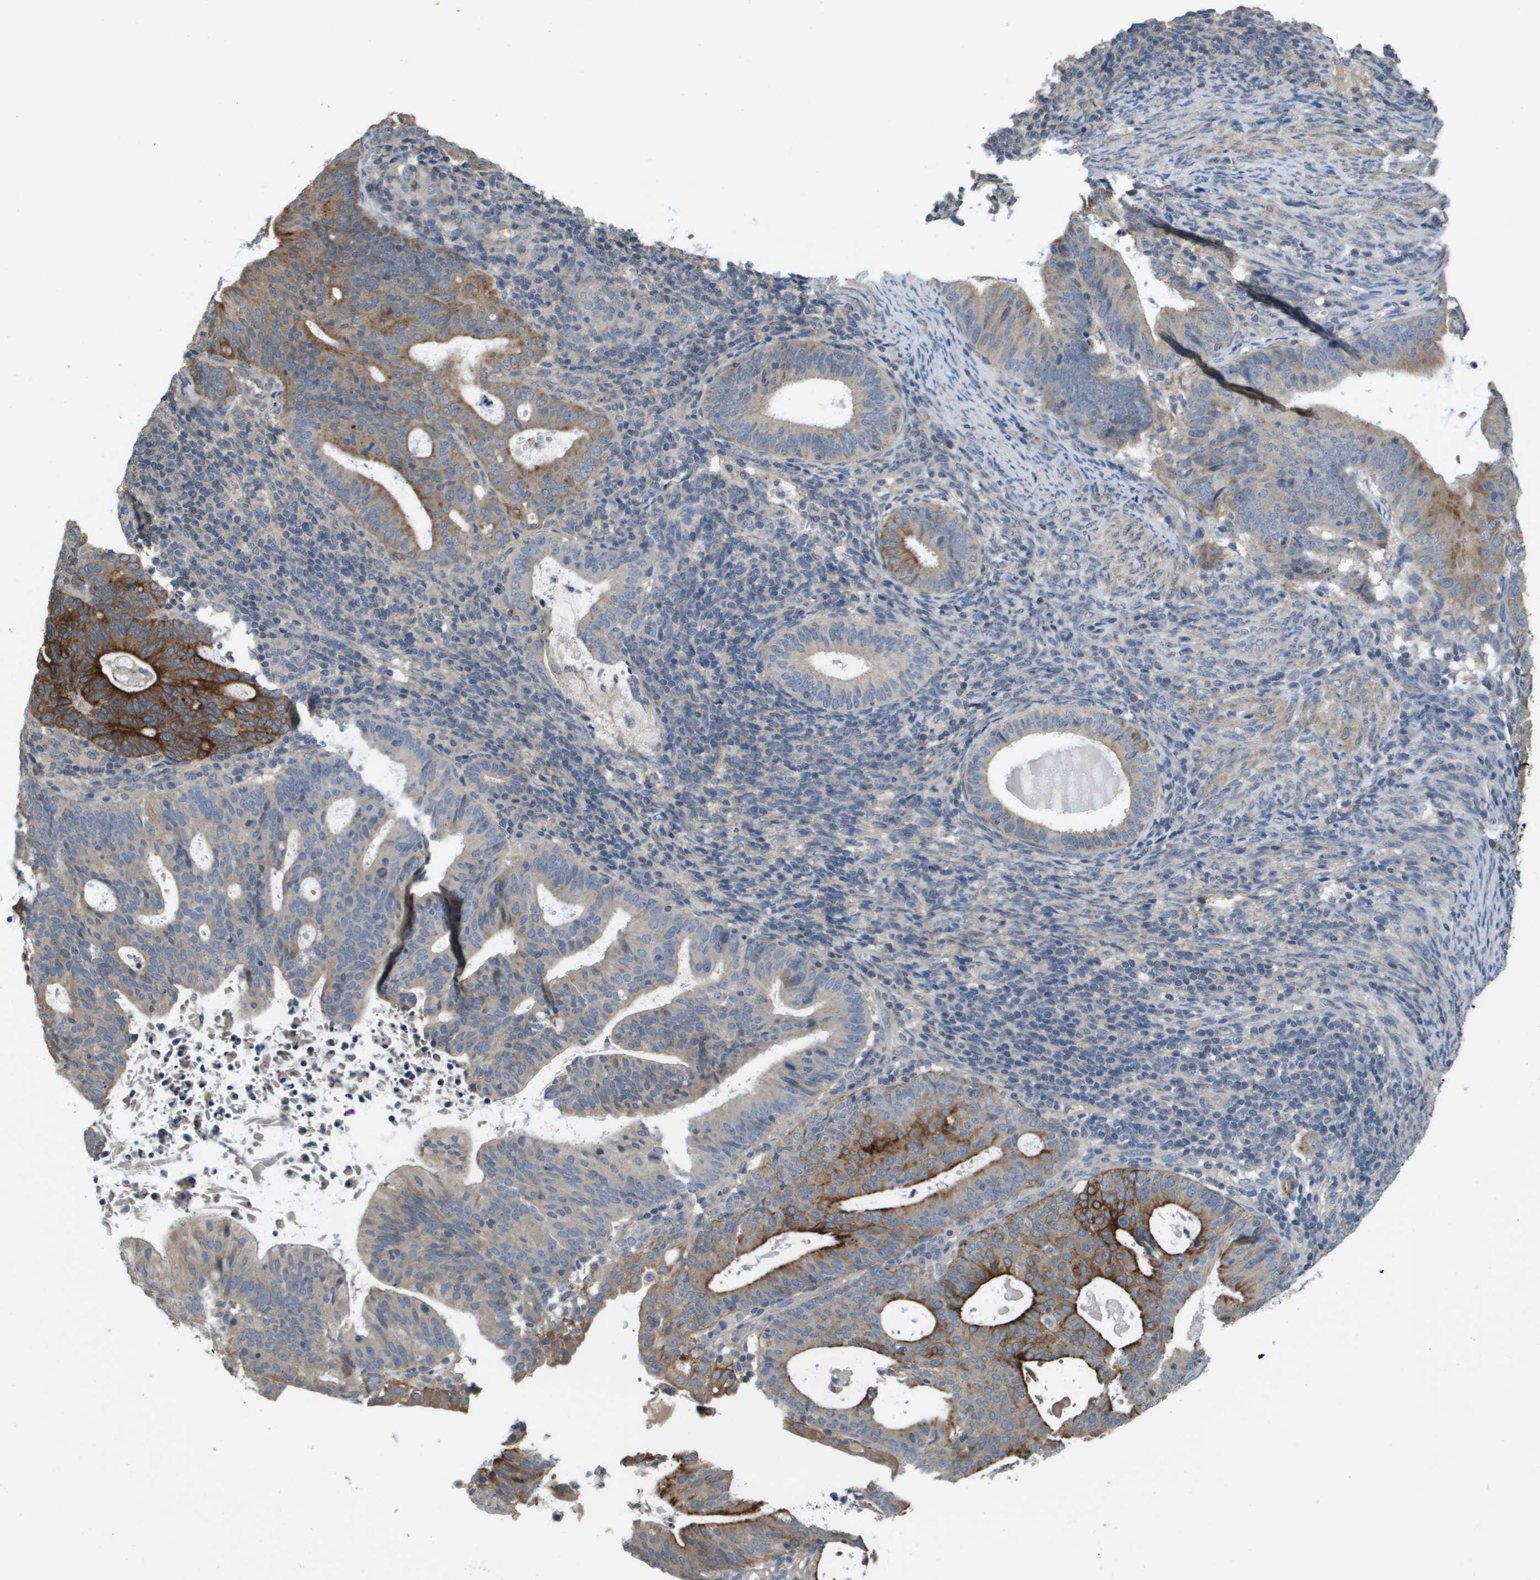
{"staining": {"intensity": "strong", "quantity": "25%-75%", "location": "cytoplasmic/membranous"}, "tissue": "endometrial cancer", "cell_type": "Tumor cells", "image_type": "cancer", "snomed": [{"axis": "morphology", "description": "Adenocarcinoma, NOS"}, {"axis": "topography", "description": "Uterus"}], "caption": "Endometrial cancer tissue exhibits strong cytoplasmic/membranous staining in approximately 25%-75% of tumor cells, visualized by immunohistochemistry. Immunohistochemistry stains the protein in brown and the nuclei are stained blue.", "gene": "KRT23", "patient": {"sex": "female", "age": 83}}